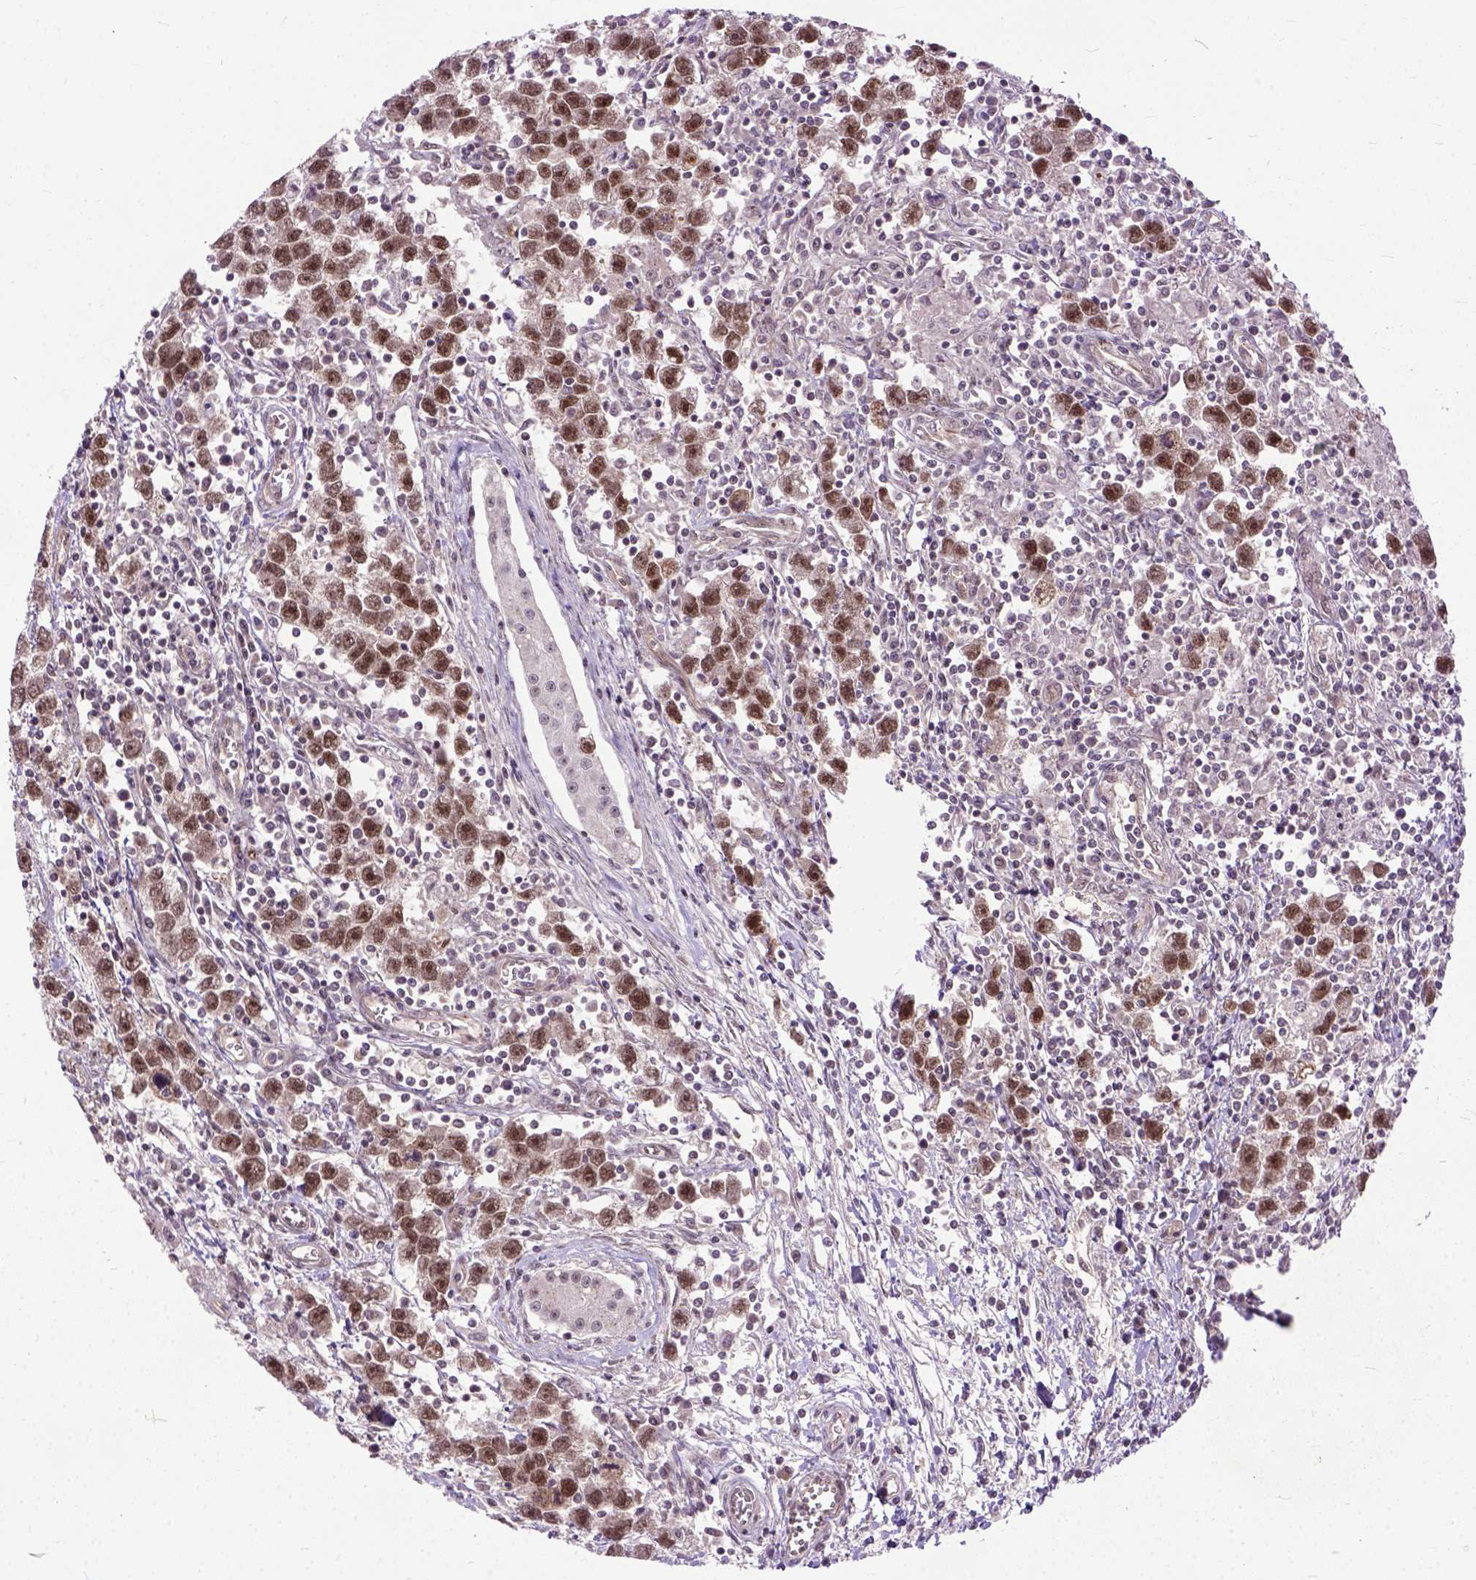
{"staining": {"intensity": "moderate", "quantity": ">75%", "location": "nuclear"}, "tissue": "testis cancer", "cell_type": "Tumor cells", "image_type": "cancer", "snomed": [{"axis": "morphology", "description": "Seminoma, NOS"}, {"axis": "topography", "description": "Testis"}], "caption": "Protein staining exhibits moderate nuclear staining in about >75% of tumor cells in testis cancer (seminoma).", "gene": "ZNF630", "patient": {"sex": "male", "age": 30}}